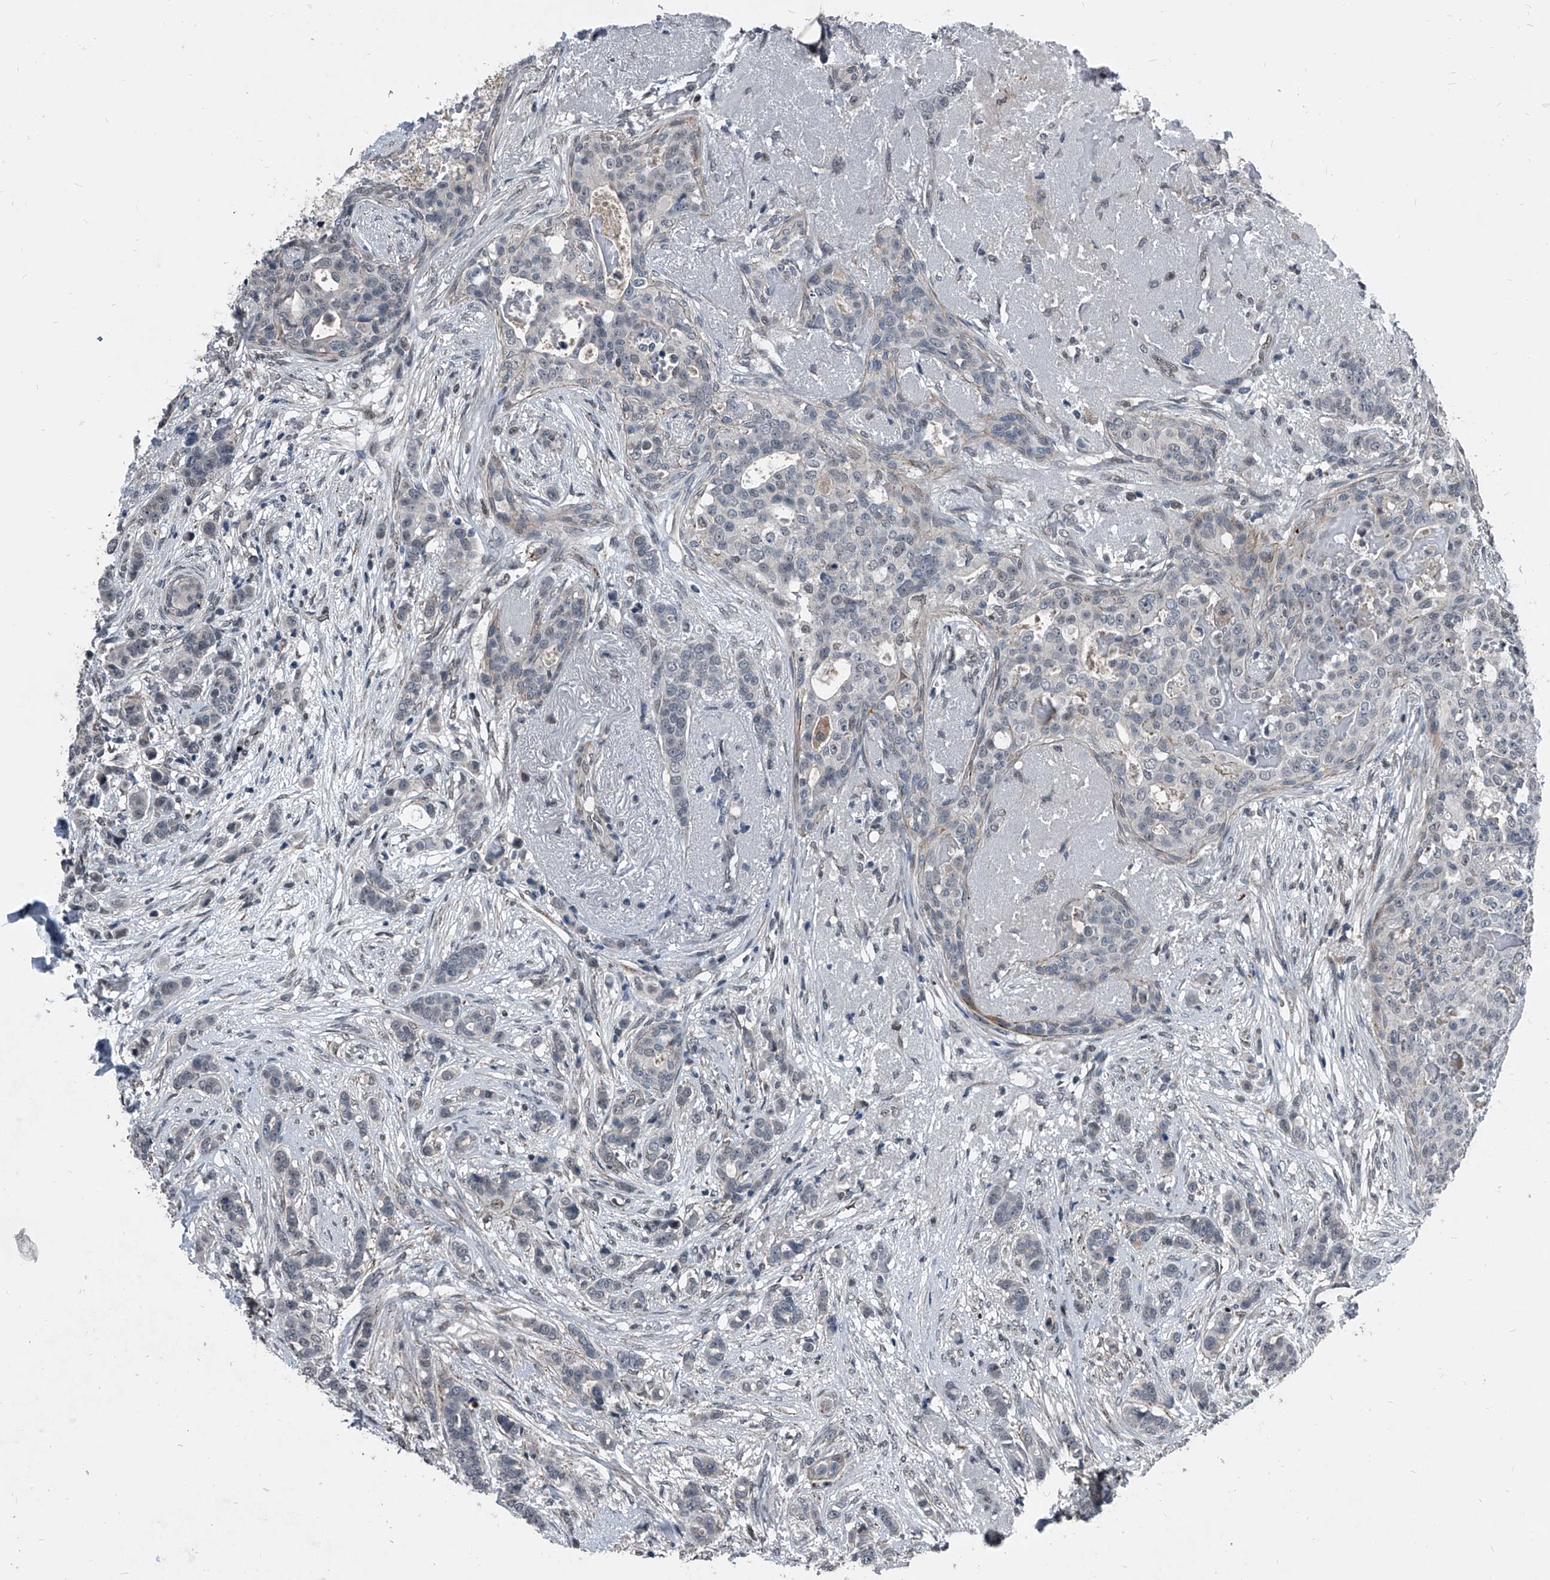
{"staining": {"intensity": "negative", "quantity": "none", "location": "none"}, "tissue": "breast cancer", "cell_type": "Tumor cells", "image_type": "cancer", "snomed": [{"axis": "morphology", "description": "Lobular carcinoma"}, {"axis": "topography", "description": "Breast"}], "caption": "Human breast cancer stained for a protein using immunohistochemistry (IHC) displays no staining in tumor cells.", "gene": "MEN1", "patient": {"sex": "female", "age": 51}}